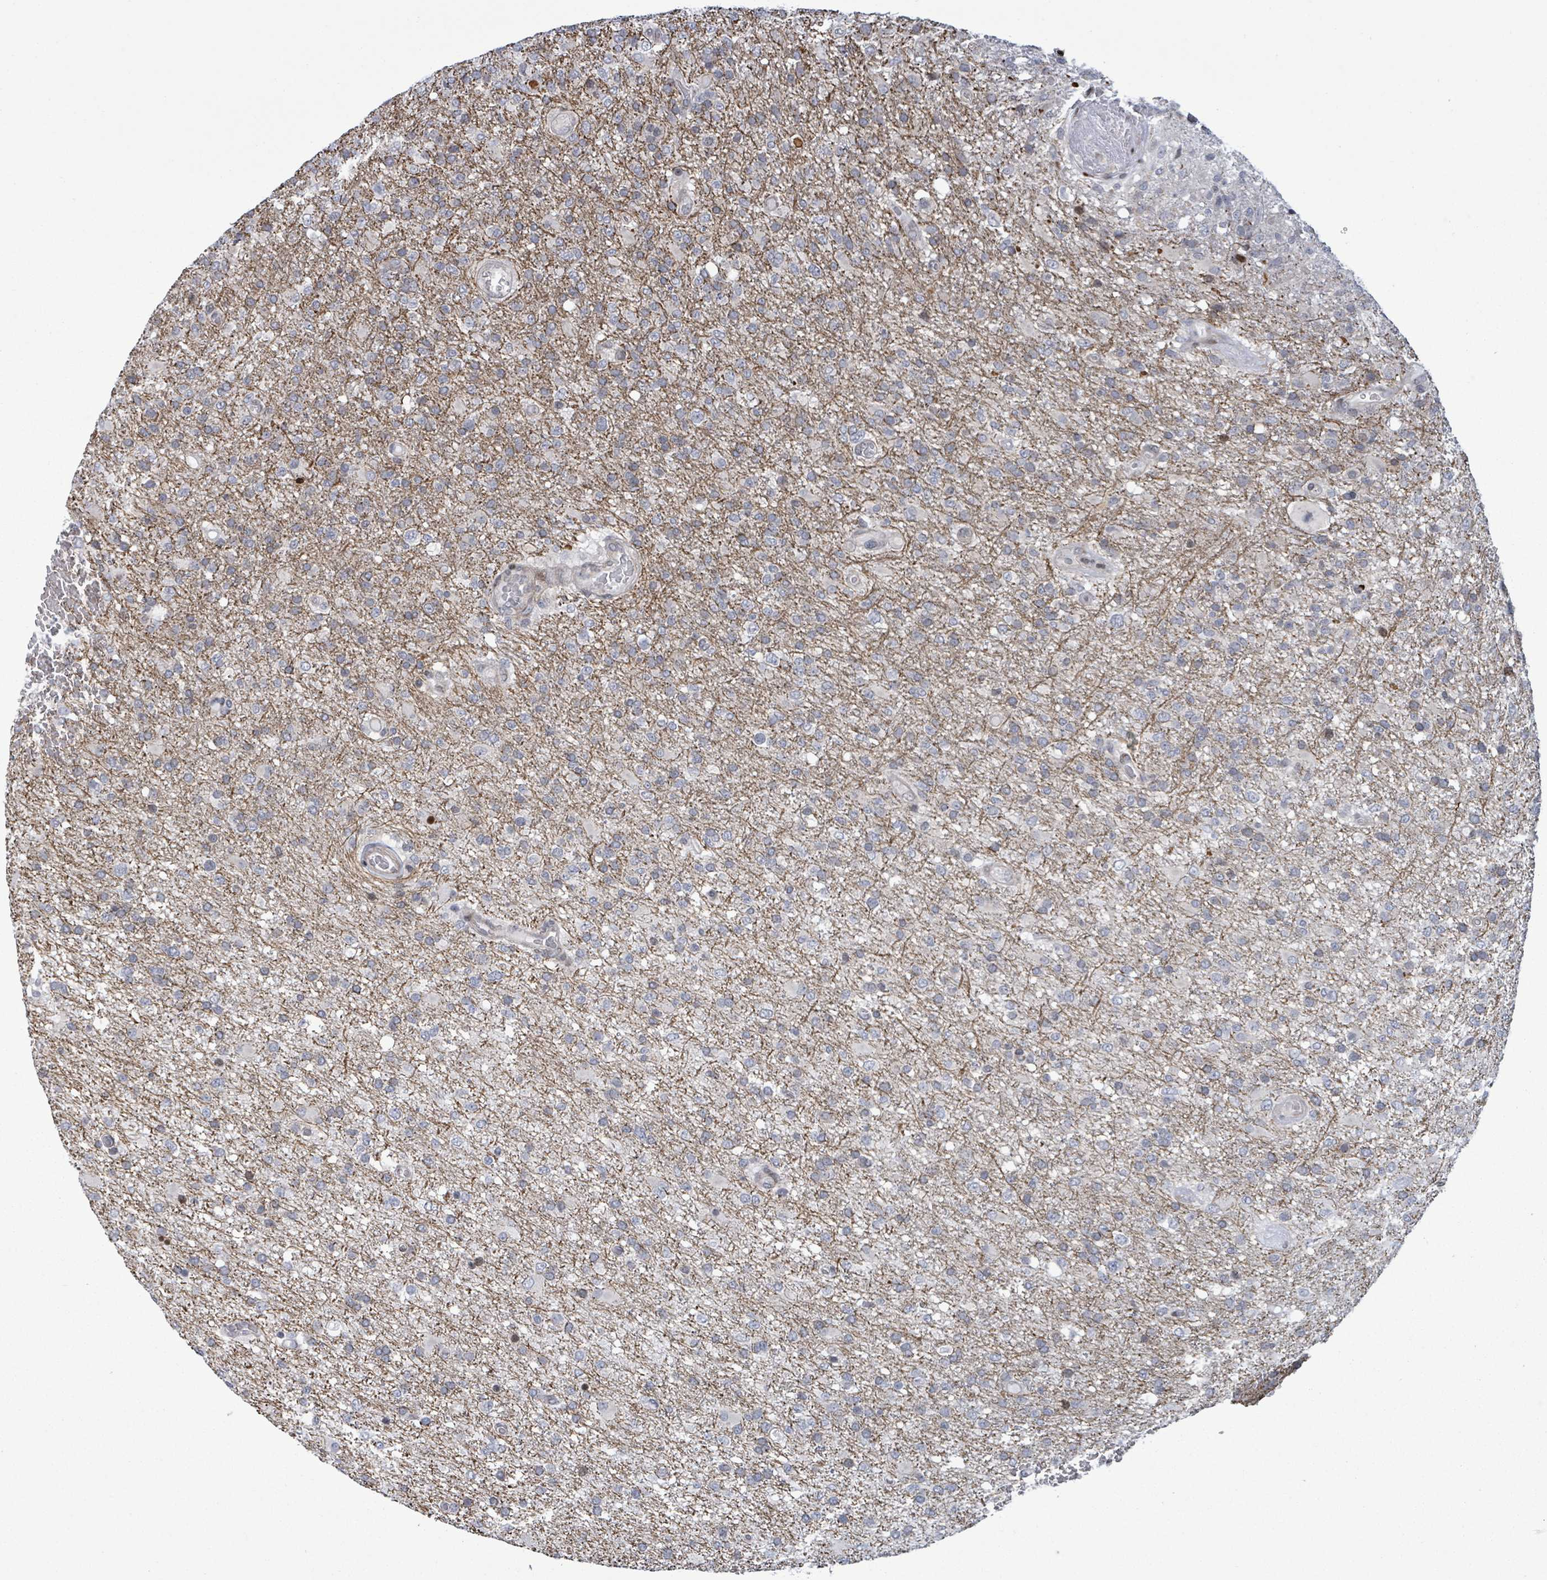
{"staining": {"intensity": "negative", "quantity": "none", "location": "none"}, "tissue": "glioma", "cell_type": "Tumor cells", "image_type": "cancer", "snomed": [{"axis": "morphology", "description": "Glioma, malignant, High grade"}, {"axis": "topography", "description": "Brain"}], "caption": "Human glioma stained for a protein using immunohistochemistry (IHC) reveals no expression in tumor cells.", "gene": "FNDC4", "patient": {"sex": "female", "age": 74}}